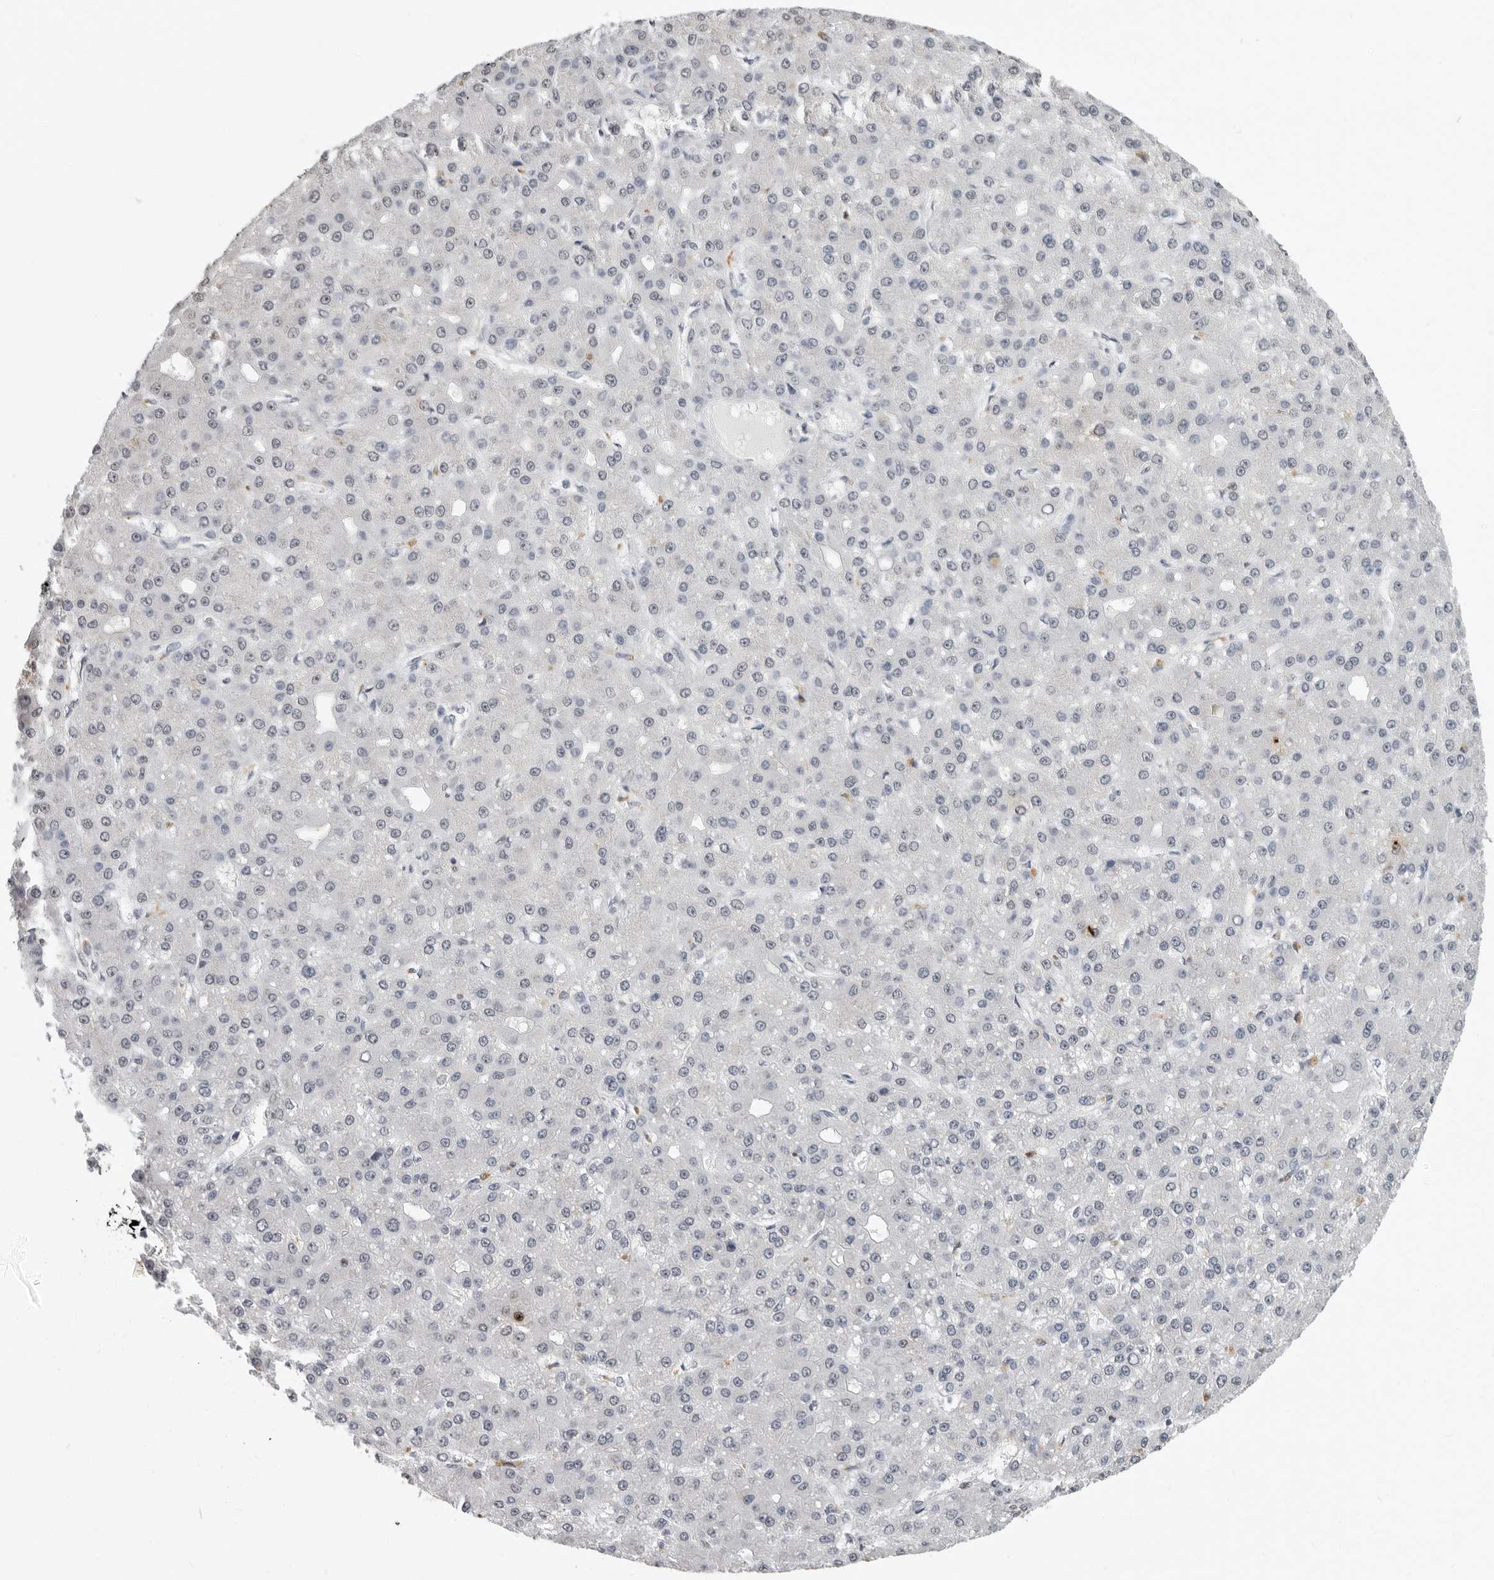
{"staining": {"intensity": "negative", "quantity": "none", "location": "none"}, "tissue": "liver cancer", "cell_type": "Tumor cells", "image_type": "cancer", "snomed": [{"axis": "morphology", "description": "Carcinoma, Hepatocellular, NOS"}, {"axis": "topography", "description": "Liver"}], "caption": "Tumor cells are negative for protein expression in human liver cancer. (Immunohistochemistry (ihc), brightfield microscopy, high magnification).", "gene": "HEPACAM", "patient": {"sex": "male", "age": 67}}